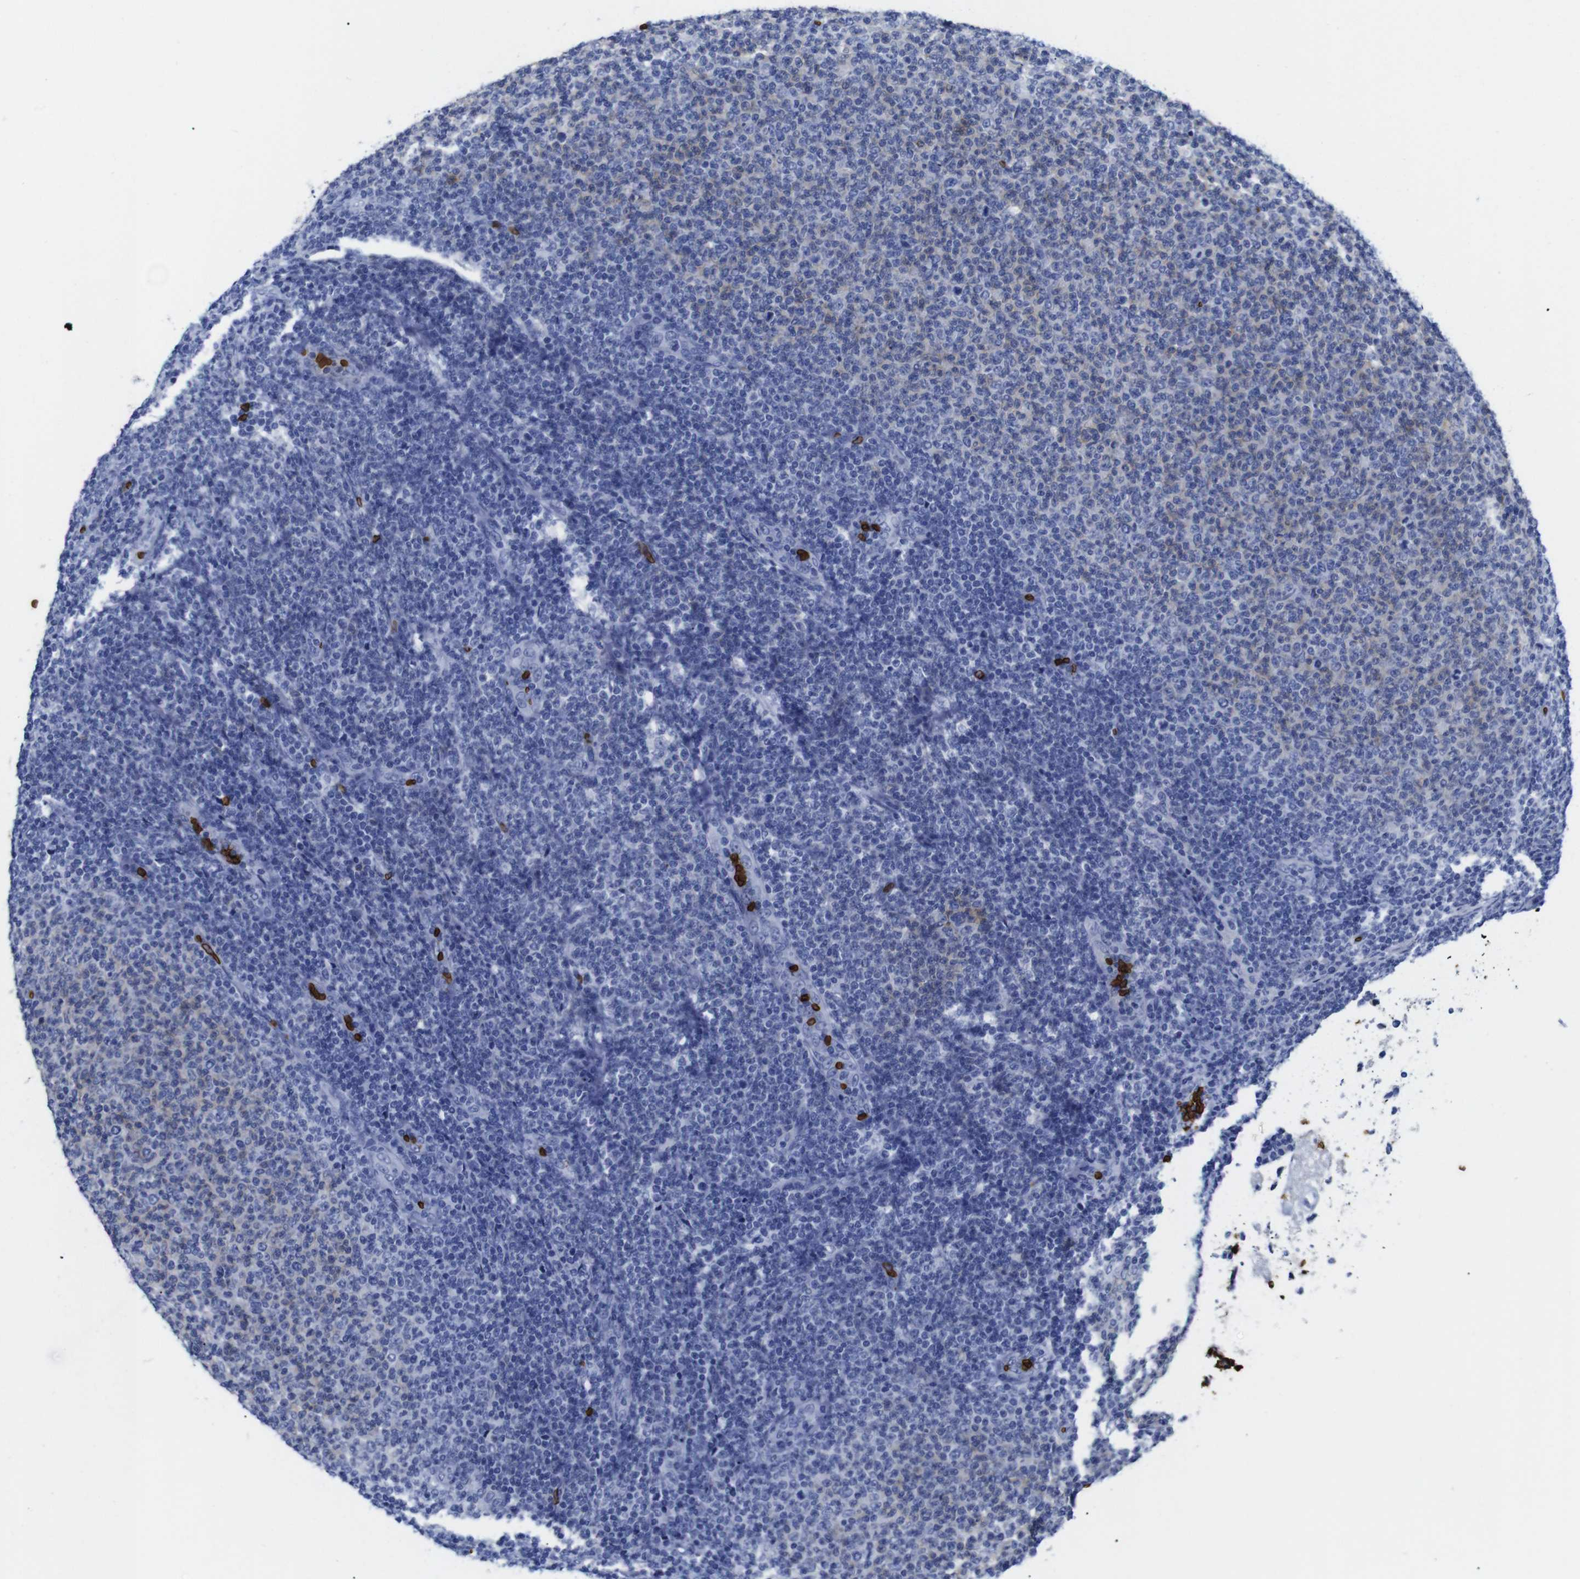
{"staining": {"intensity": "negative", "quantity": "none", "location": "none"}, "tissue": "lymphoma", "cell_type": "Tumor cells", "image_type": "cancer", "snomed": [{"axis": "morphology", "description": "Malignant lymphoma, non-Hodgkin's type, Low grade"}, {"axis": "topography", "description": "Lymph node"}], "caption": "Tumor cells are negative for brown protein staining in lymphoma.", "gene": "S1PR2", "patient": {"sex": "male", "age": 66}}